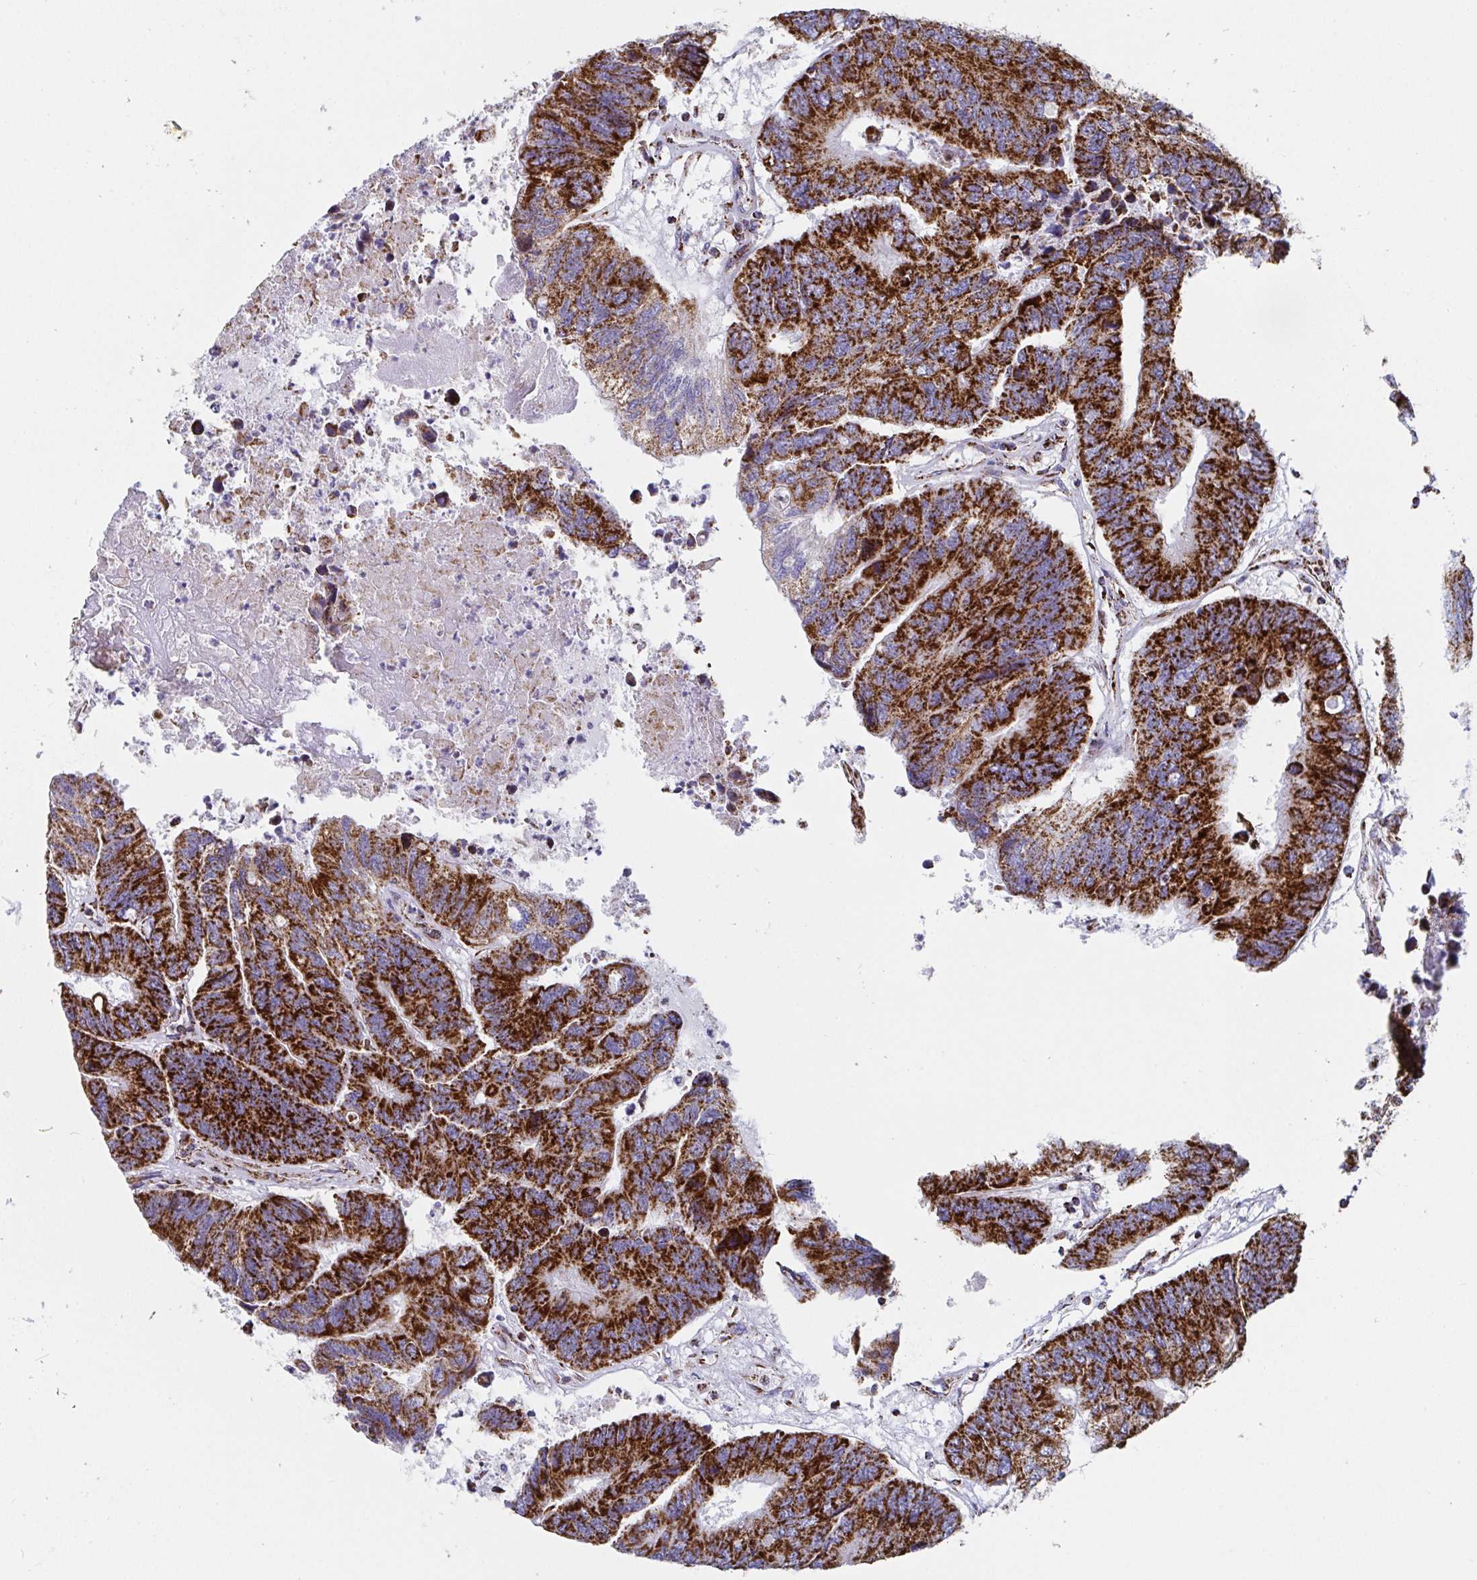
{"staining": {"intensity": "strong", "quantity": ">75%", "location": "cytoplasmic/membranous"}, "tissue": "colorectal cancer", "cell_type": "Tumor cells", "image_type": "cancer", "snomed": [{"axis": "morphology", "description": "Adenocarcinoma, NOS"}, {"axis": "topography", "description": "Colon"}], "caption": "Approximately >75% of tumor cells in human colorectal cancer exhibit strong cytoplasmic/membranous protein staining as visualized by brown immunohistochemical staining.", "gene": "ATP5MJ", "patient": {"sex": "female", "age": 67}}